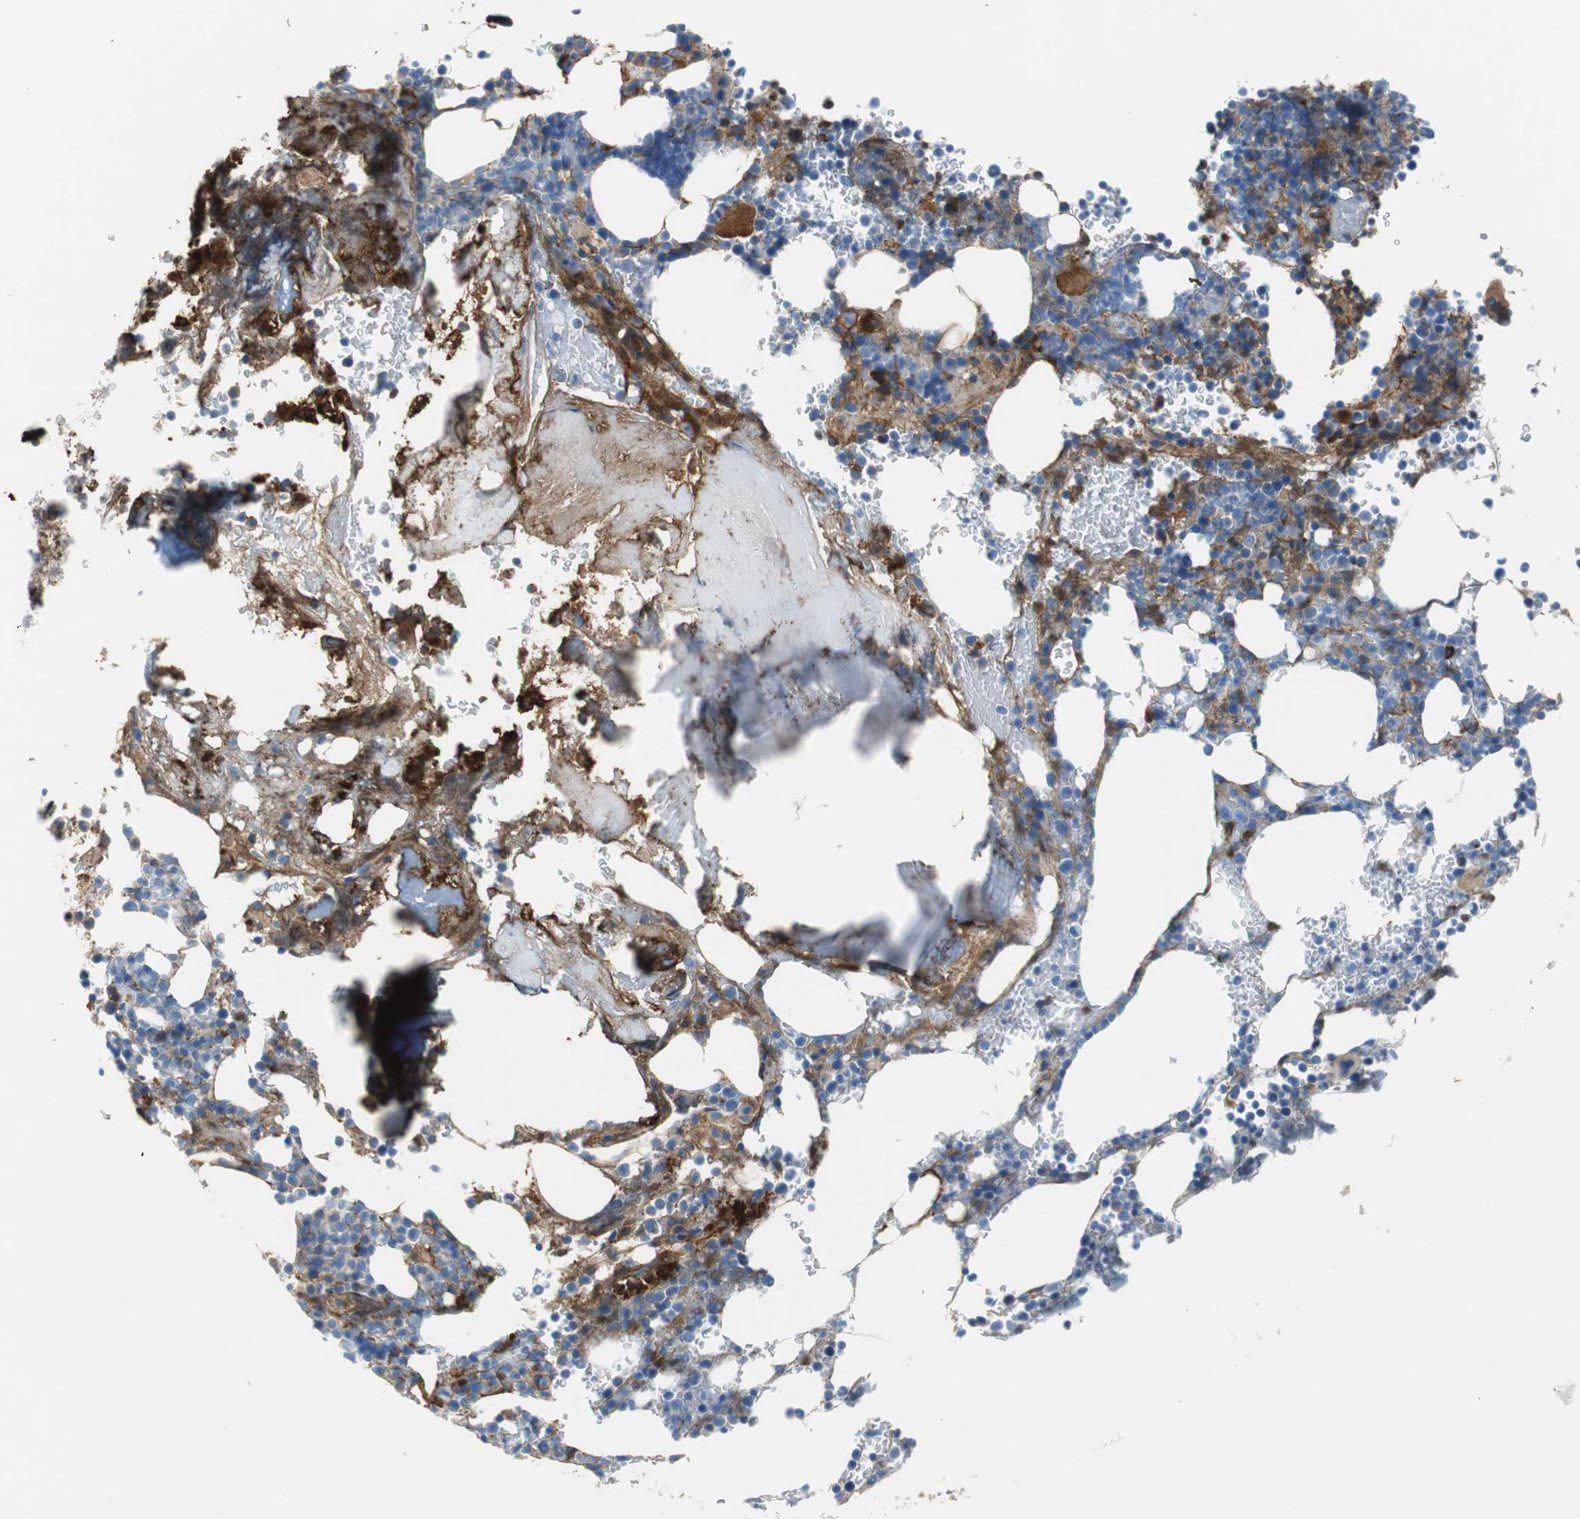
{"staining": {"intensity": "moderate", "quantity": "25%-75%", "location": "cytoplasmic/membranous"}, "tissue": "bone marrow", "cell_type": "Hematopoietic cells", "image_type": "normal", "snomed": [{"axis": "morphology", "description": "Normal tissue, NOS"}, {"axis": "topography", "description": "Bone marrow"}], "caption": "Brown immunohistochemical staining in normal bone marrow exhibits moderate cytoplasmic/membranous staining in about 25%-75% of hematopoietic cells. (DAB IHC, brown staining for protein, blue staining for nuclei).", "gene": "APCS", "patient": {"sex": "female", "age": 66}}